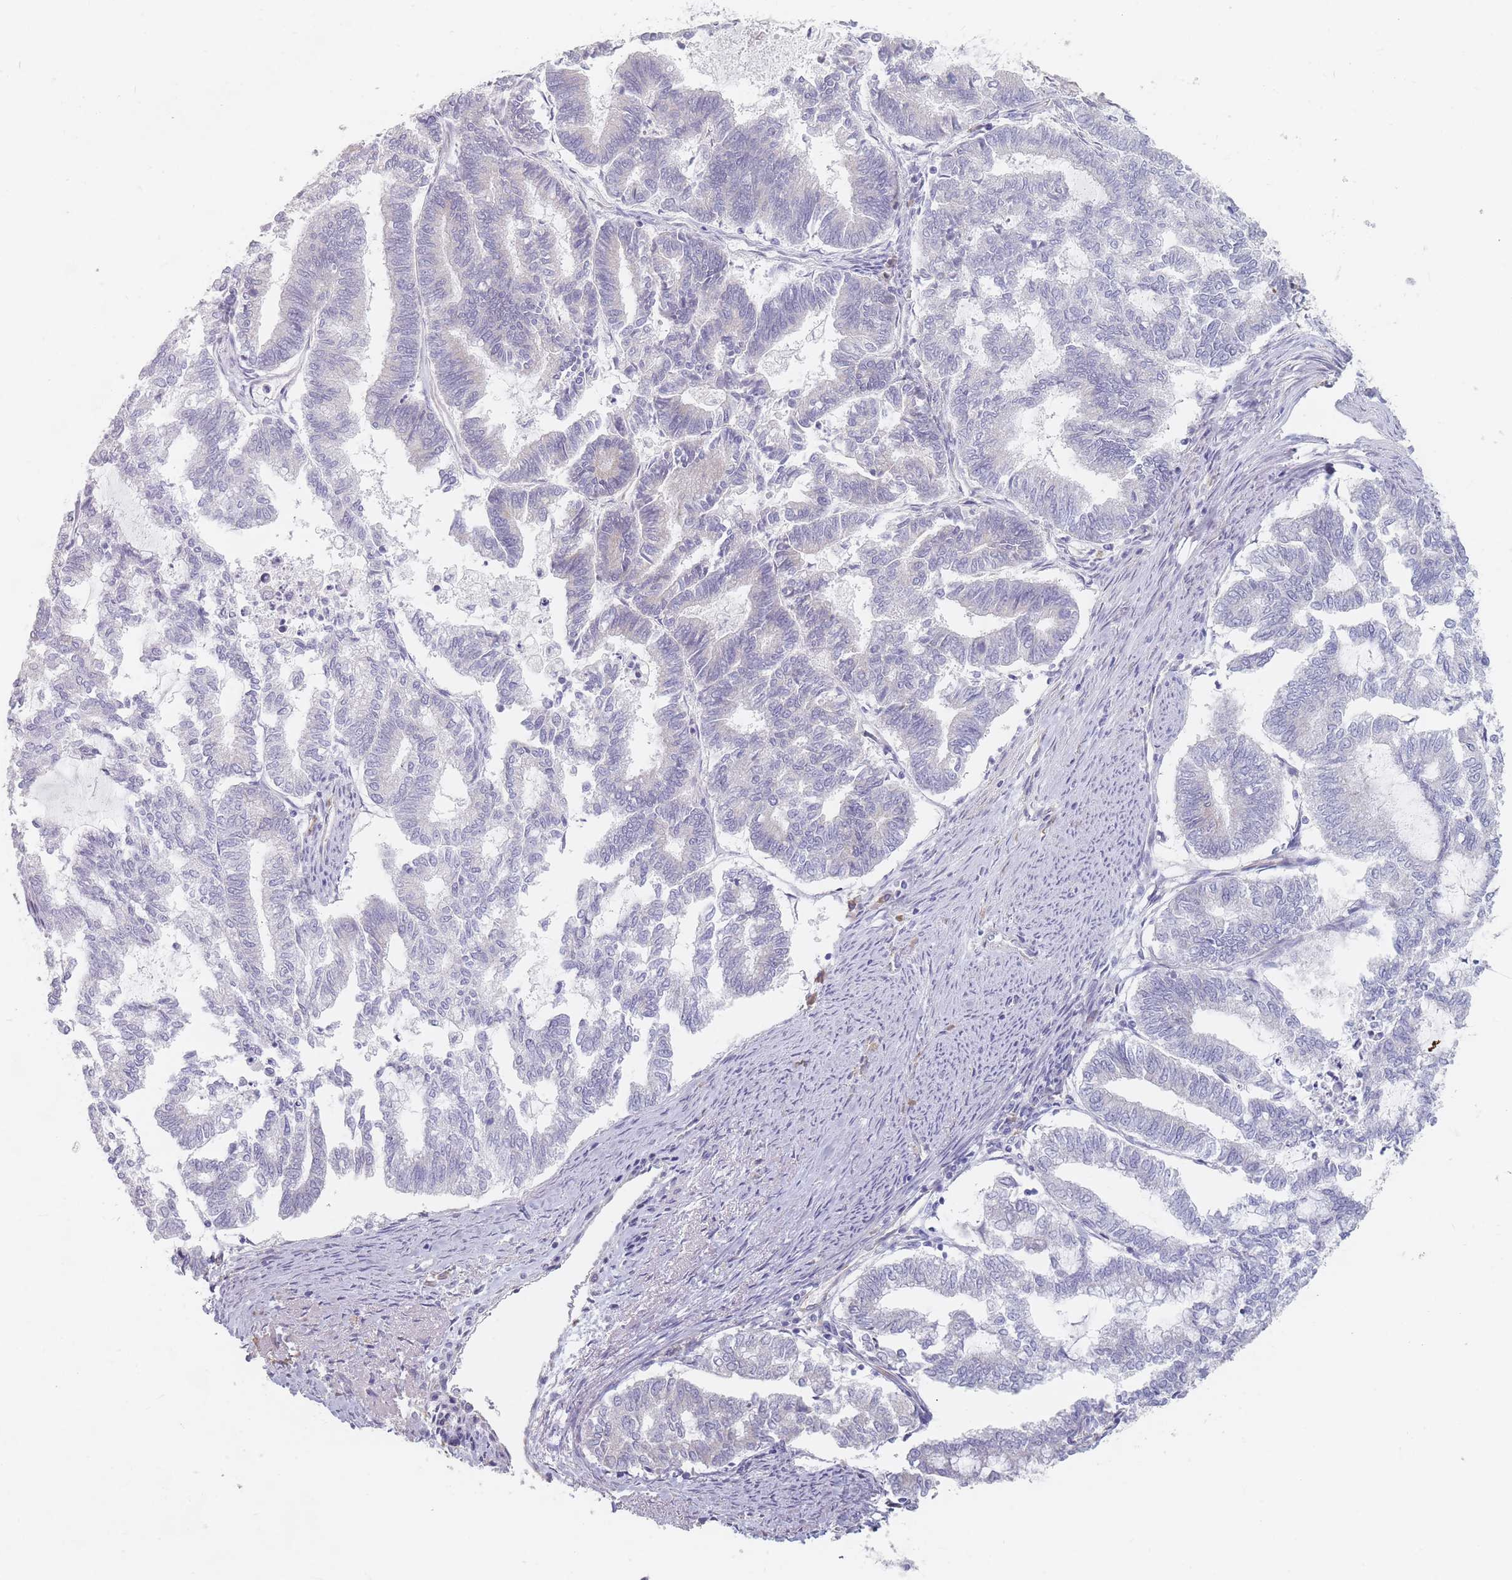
{"staining": {"intensity": "negative", "quantity": "none", "location": "none"}, "tissue": "endometrial cancer", "cell_type": "Tumor cells", "image_type": "cancer", "snomed": [{"axis": "morphology", "description": "Adenocarcinoma, NOS"}, {"axis": "topography", "description": "Endometrium"}], "caption": "Tumor cells are negative for brown protein staining in adenocarcinoma (endometrial).", "gene": "ERBIN", "patient": {"sex": "female", "age": 79}}